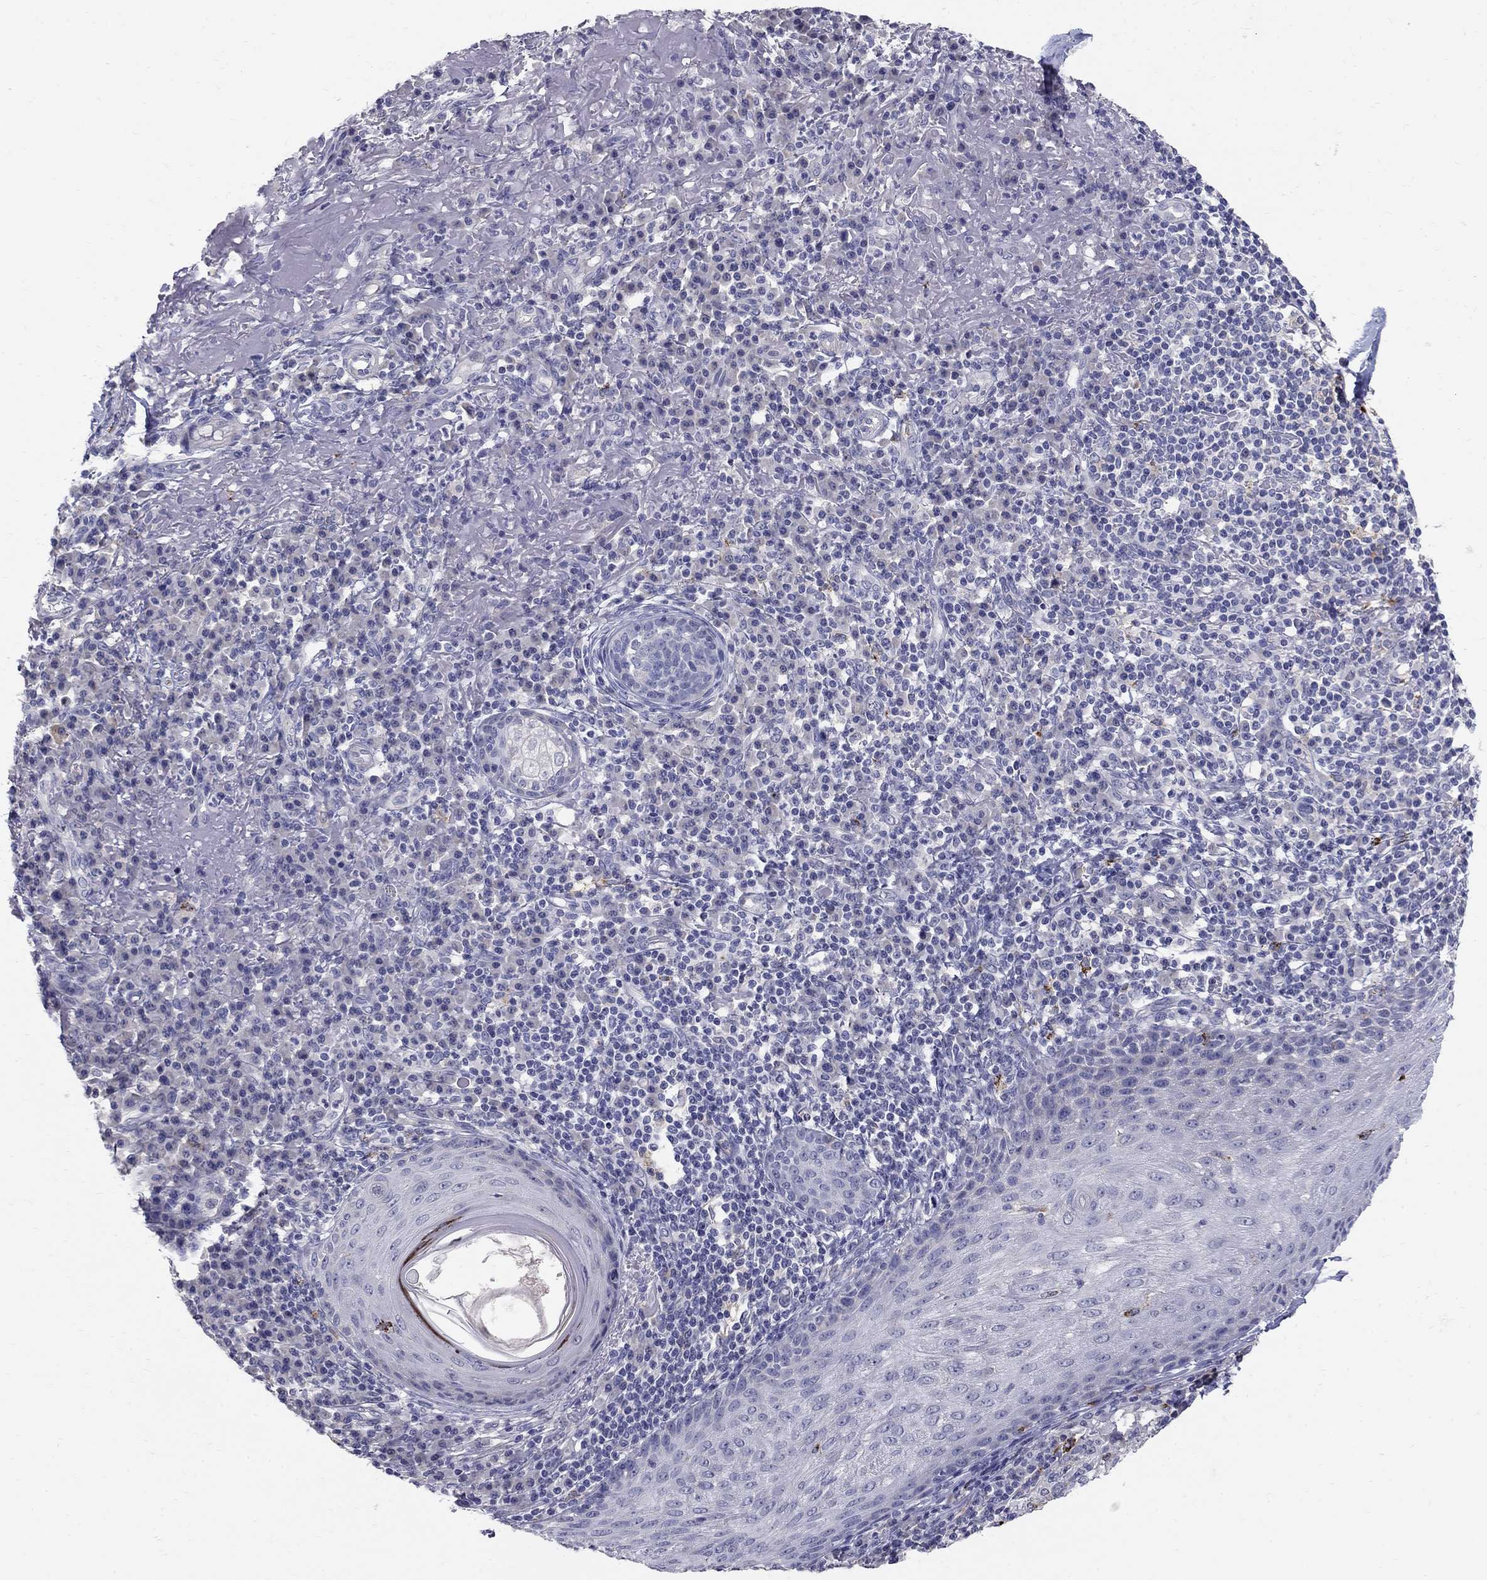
{"staining": {"intensity": "negative", "quantity": "none", "location": "none"}, "tissue": "skin cancer", "cell_type": "Tumor cells", "image_type": "cancer", "snomed": [{"axis": "morphology", "description": "Squamous cell carcinoma, NOS"}, {"axis": "topography", "description": "Skin"}], "caption": "DAB immunohistochemical staining of human squamous cell carcinoma (skin) shows no significant expression in tumor cells.", "gene": "TP53TG5", "patient": {"sex": "male", "age": 92}}